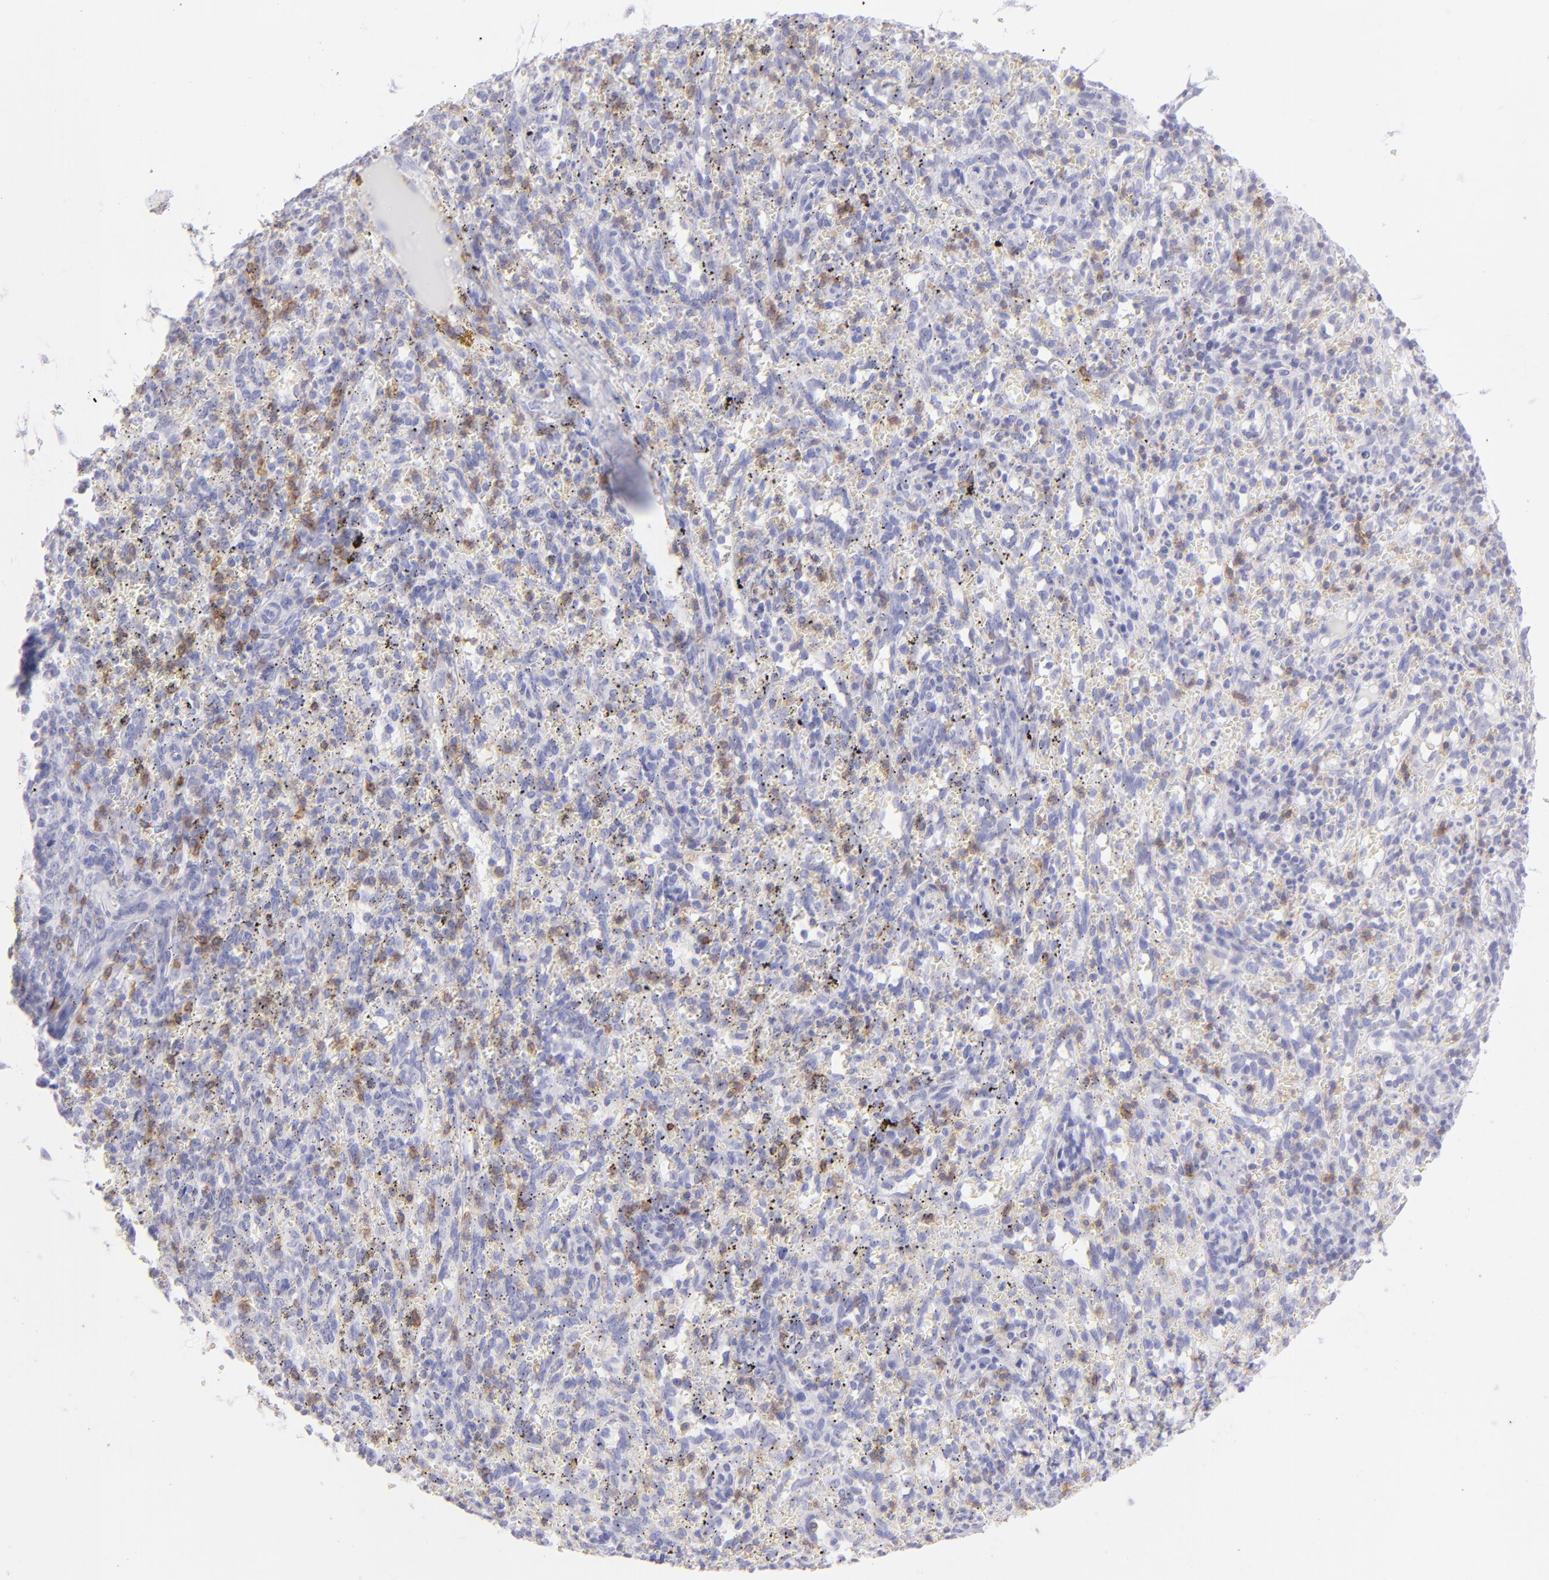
{"staining": {"intensity": "moderate", "quantity": "<25%", "location": "cytoplasmic/membranous"}, "tissue": "spleen", "cell_type": "Cells in red pulp", "image_type": "normal", "snomed": [{"axis": "morphology", "description": "Normal tissue, NOS"}, {"axis": "topography", "description": "Spleen"}], "caption": "Immunohistochemical staining of benign spleen exhibits <25% levels of moderate cytoplasmic/membranous protein expression in approximately <25% of cells in red pulp. (IHC, brightfield microscopy, high magnification).", "gene": "CD69", "patient": {"sex": "female", "age": 10}}